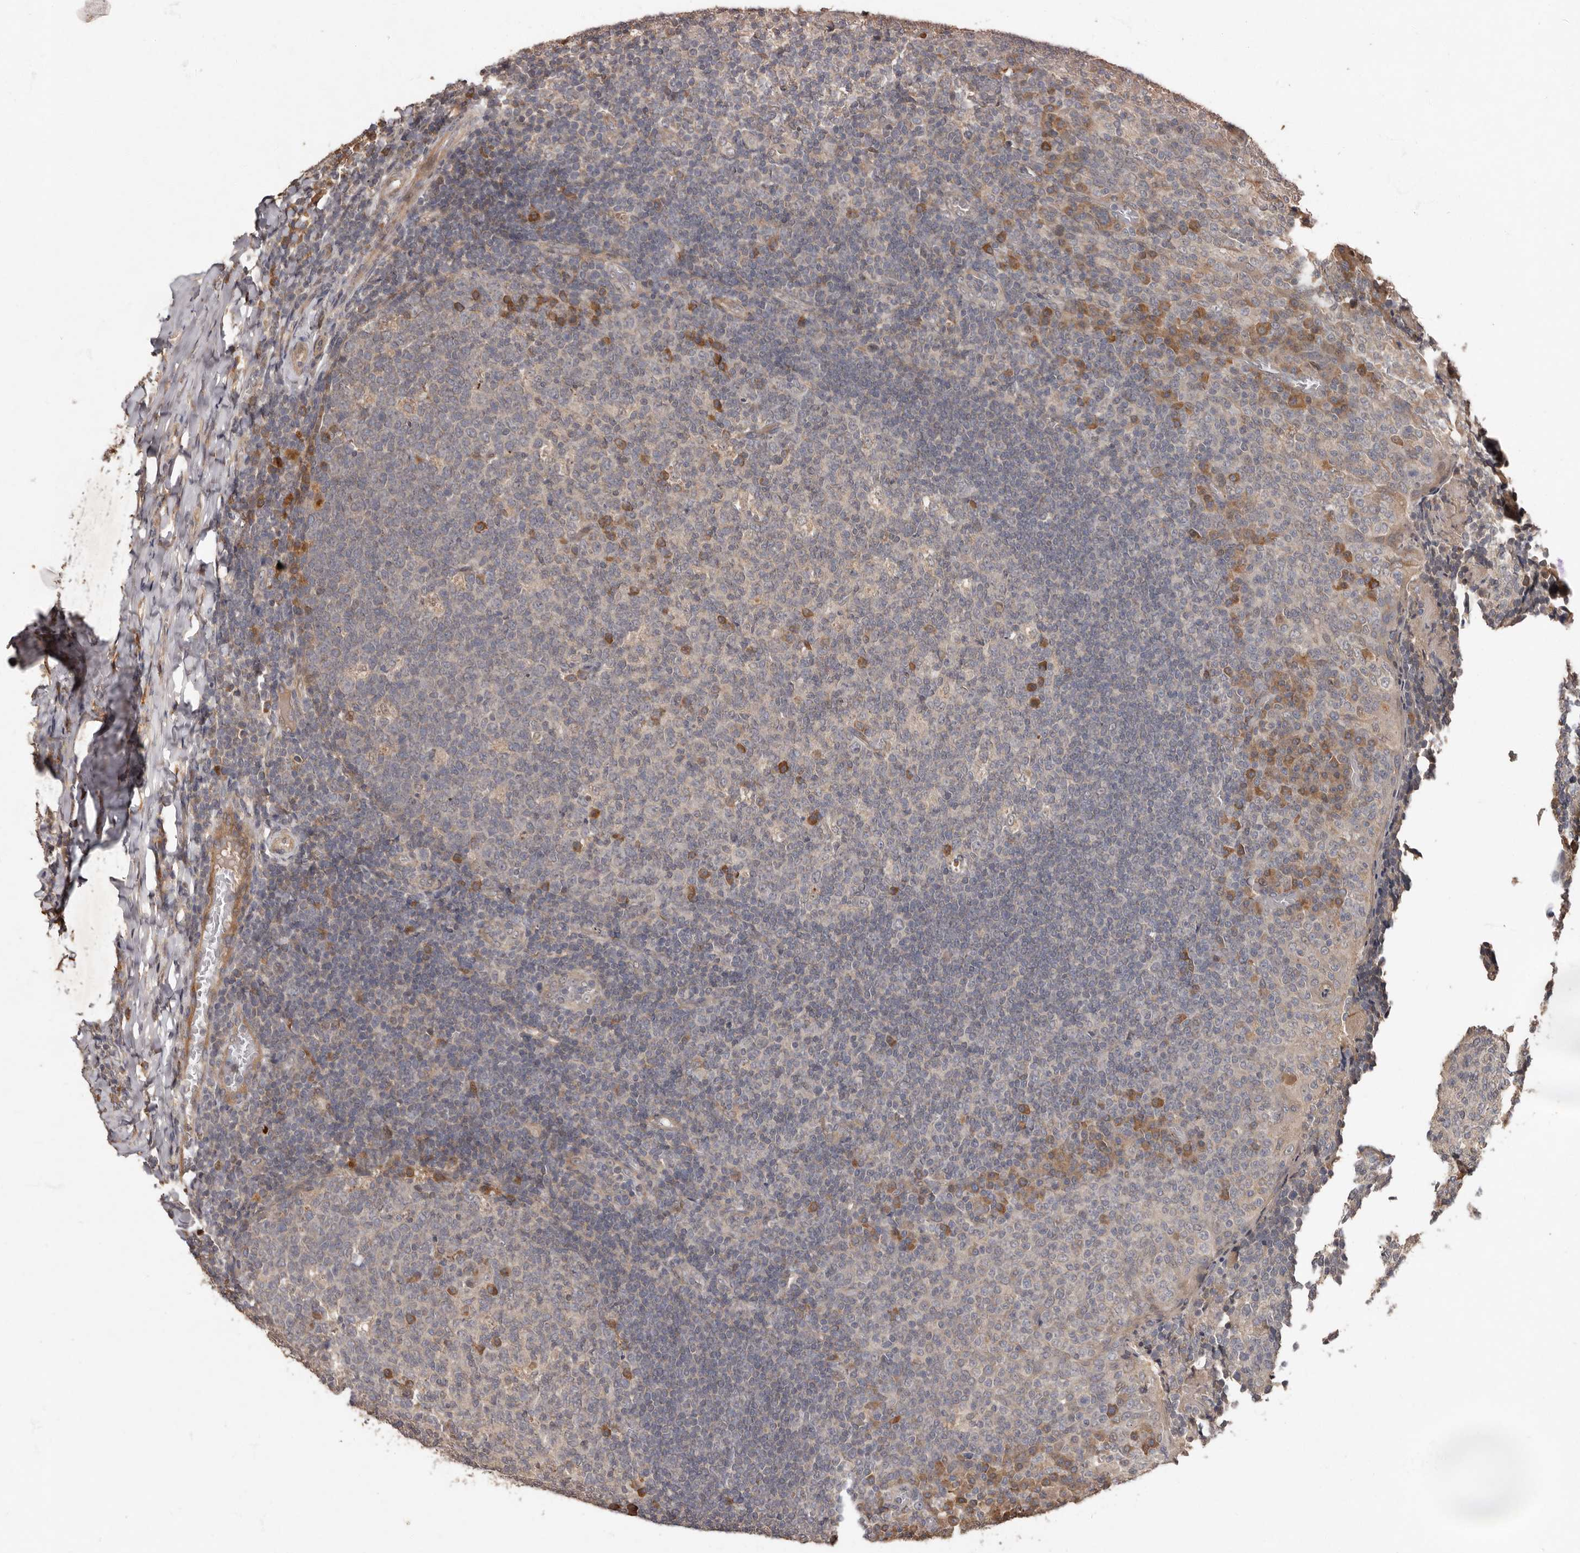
{"staining": {"intensity": "moderate", "quantity": "<25%", "location": "cytoplasmic/membranous"}, "tissue": "tonsil", "cell_type": "Germinal center cells", "image_type": "normal", "snomed": [{"axis": "morphology", "description": "Normal tissue, NOS"}, {"axis": "topography", "description": "Tonsil"}], "caption": "Immunohistochemistry (IHC) image of normal human tonsil stained for a protein (brown), which displays low levels of moderate cytoplasmic/membranous positivity in about <25% of germinal center cells.", "gene": "KIF26B", "patient": {"sex": "female", "age": 19}}